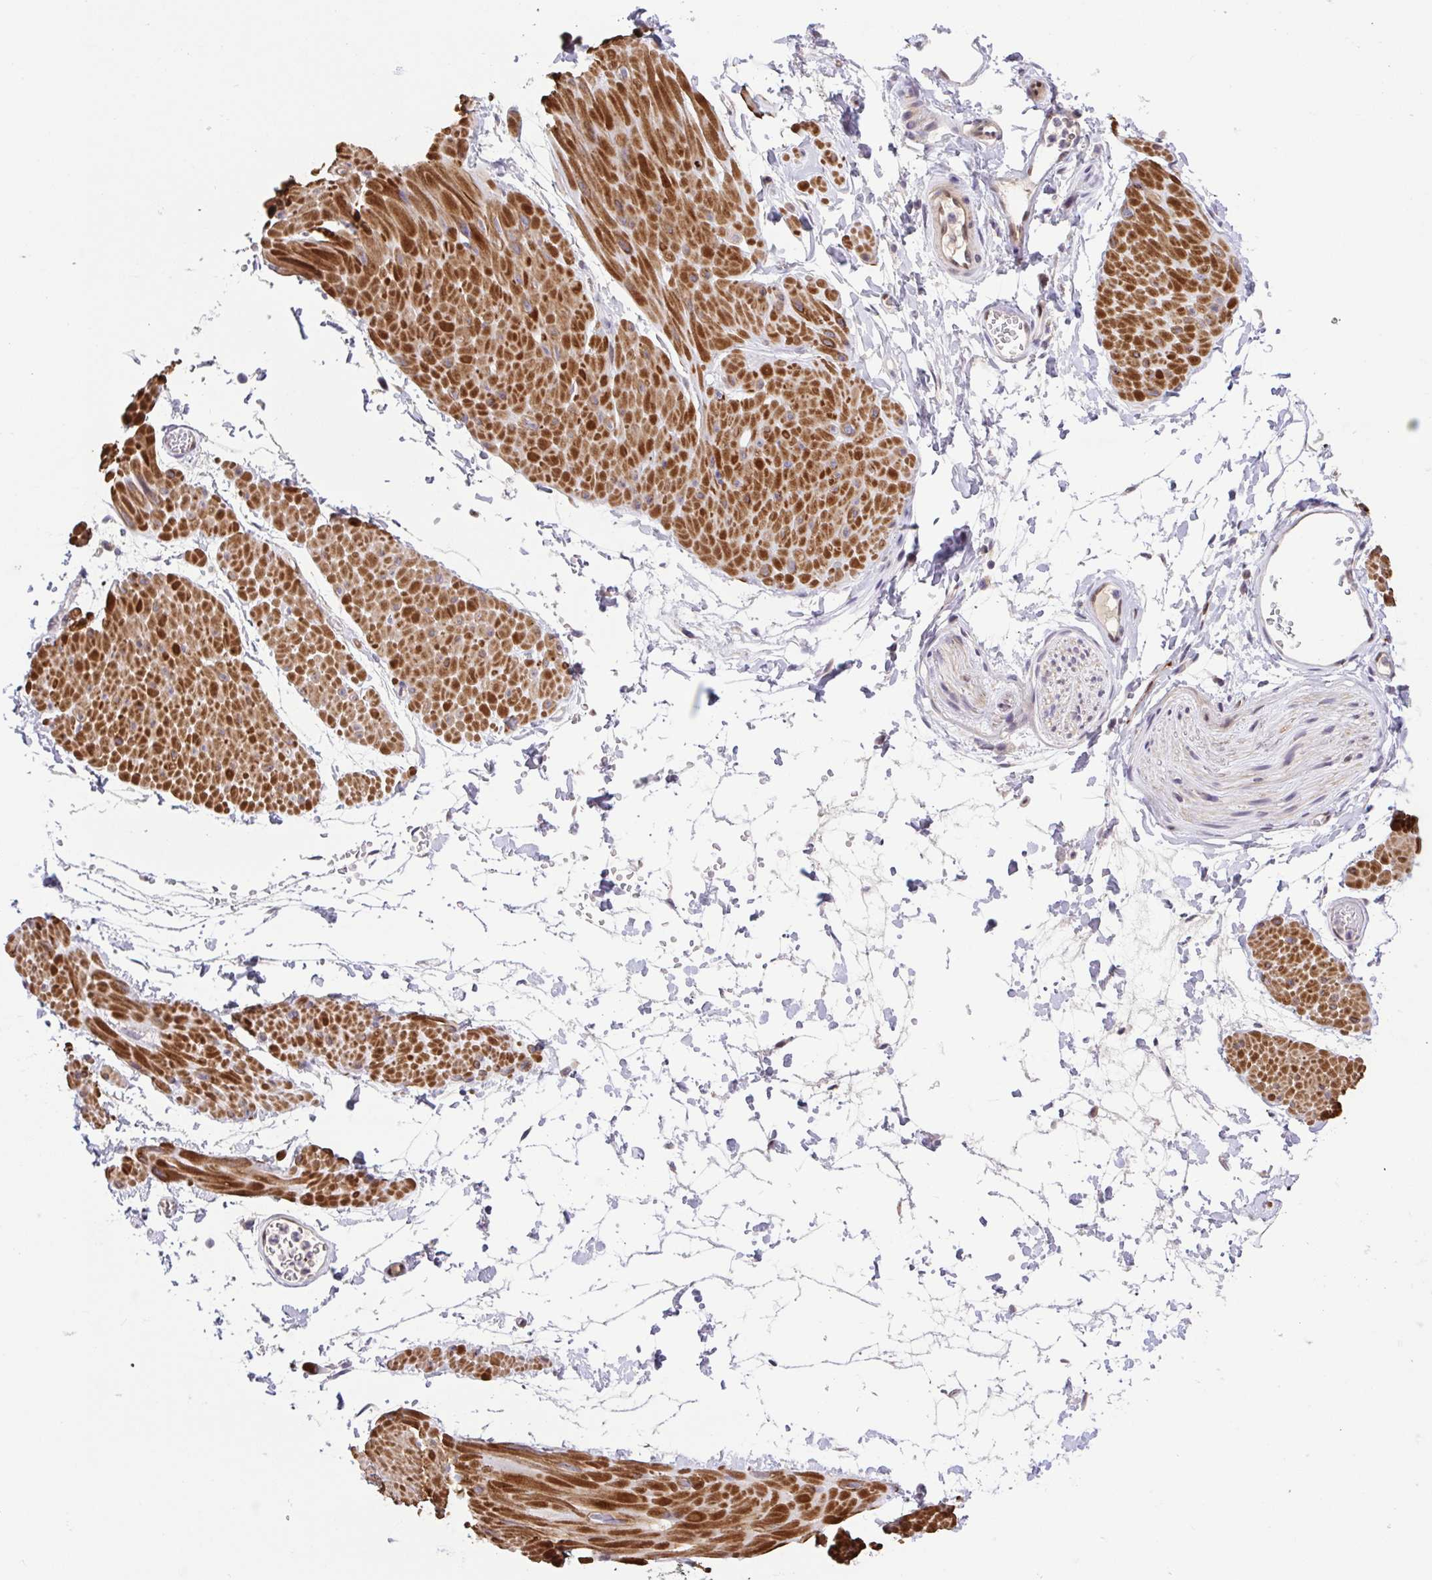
{"staining": {"intensity": "weak", "quantity": "<25%", "location": "cytoplasmic/membranous"}, "tissue": "adipose tissue", "cell_type": "Adipocytes", "image_type": "normal", "snomed": [{"axis": "morphology", "description": "Normal tissue, NOS"}, {"axis": "topography", "description": "Smooth muscle"}, {"axis": "topography", "description": "Peripheral nerve tissue"}], "caption": "An immunohistochemistry (IHC) photomicrograph of unremarkable adipose tissue is shown. There is no staining in adipocytes of adipose tissue.", "gene": "ERG", "patient": {"sex": "male", "age": 58}}